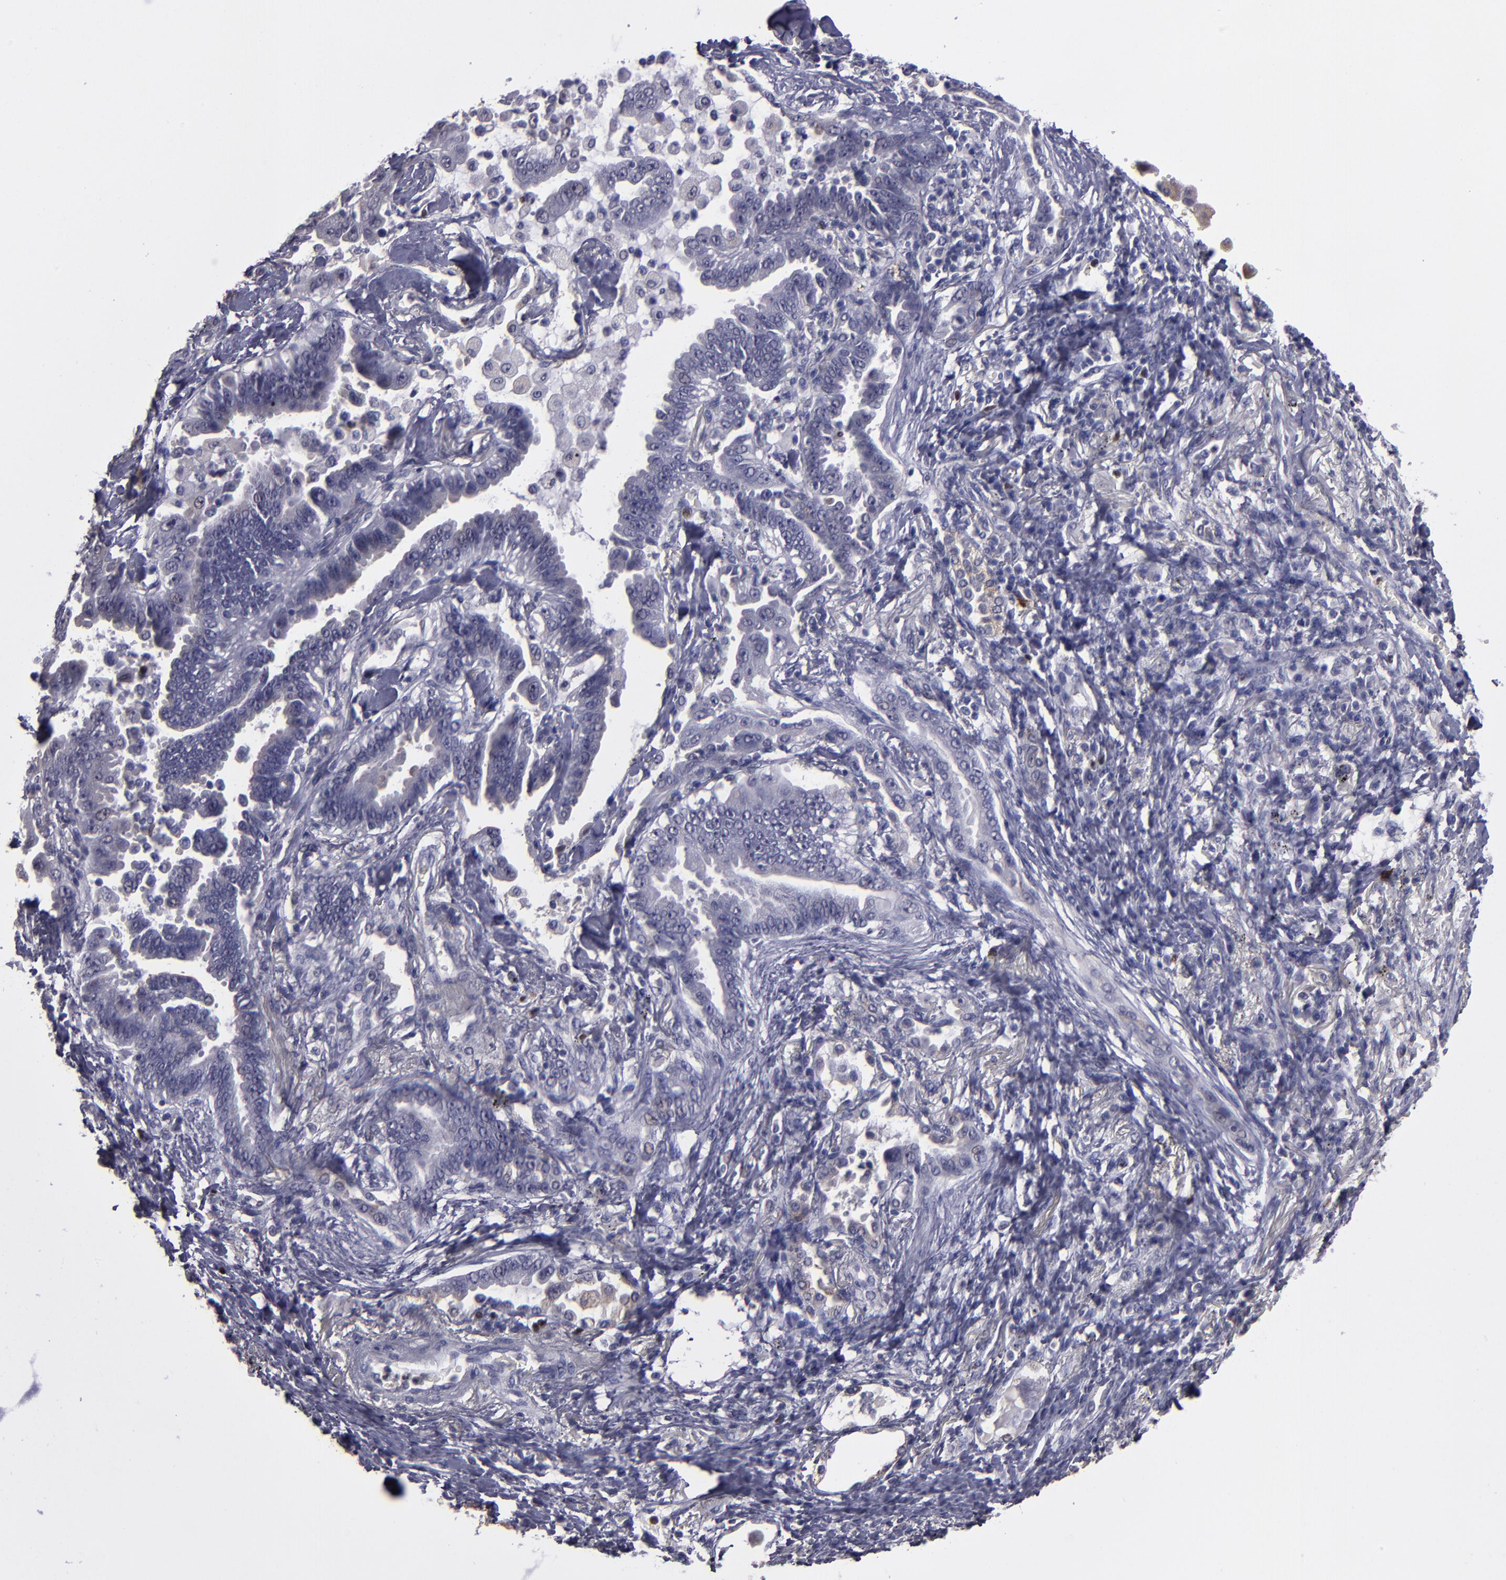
{"staining": {"intensity": "negative", "quantity": "none", "location": "none"}, "tissue": "lung cancer", "cell_type": "Tumor cells", "image_type": "cancer", "snomed": [{"axis": "morphology", "description": "Adenocarcinoma, NOS"}, {"axis": "topography", "description": "Lung"}], "caption": "Immunohistochemistry (IHC) of human lung adenocarcinoma exhibits no staining in tumor cells.", "gene": "CEBPE", "patient": {"sex": "female", "age": 64}}